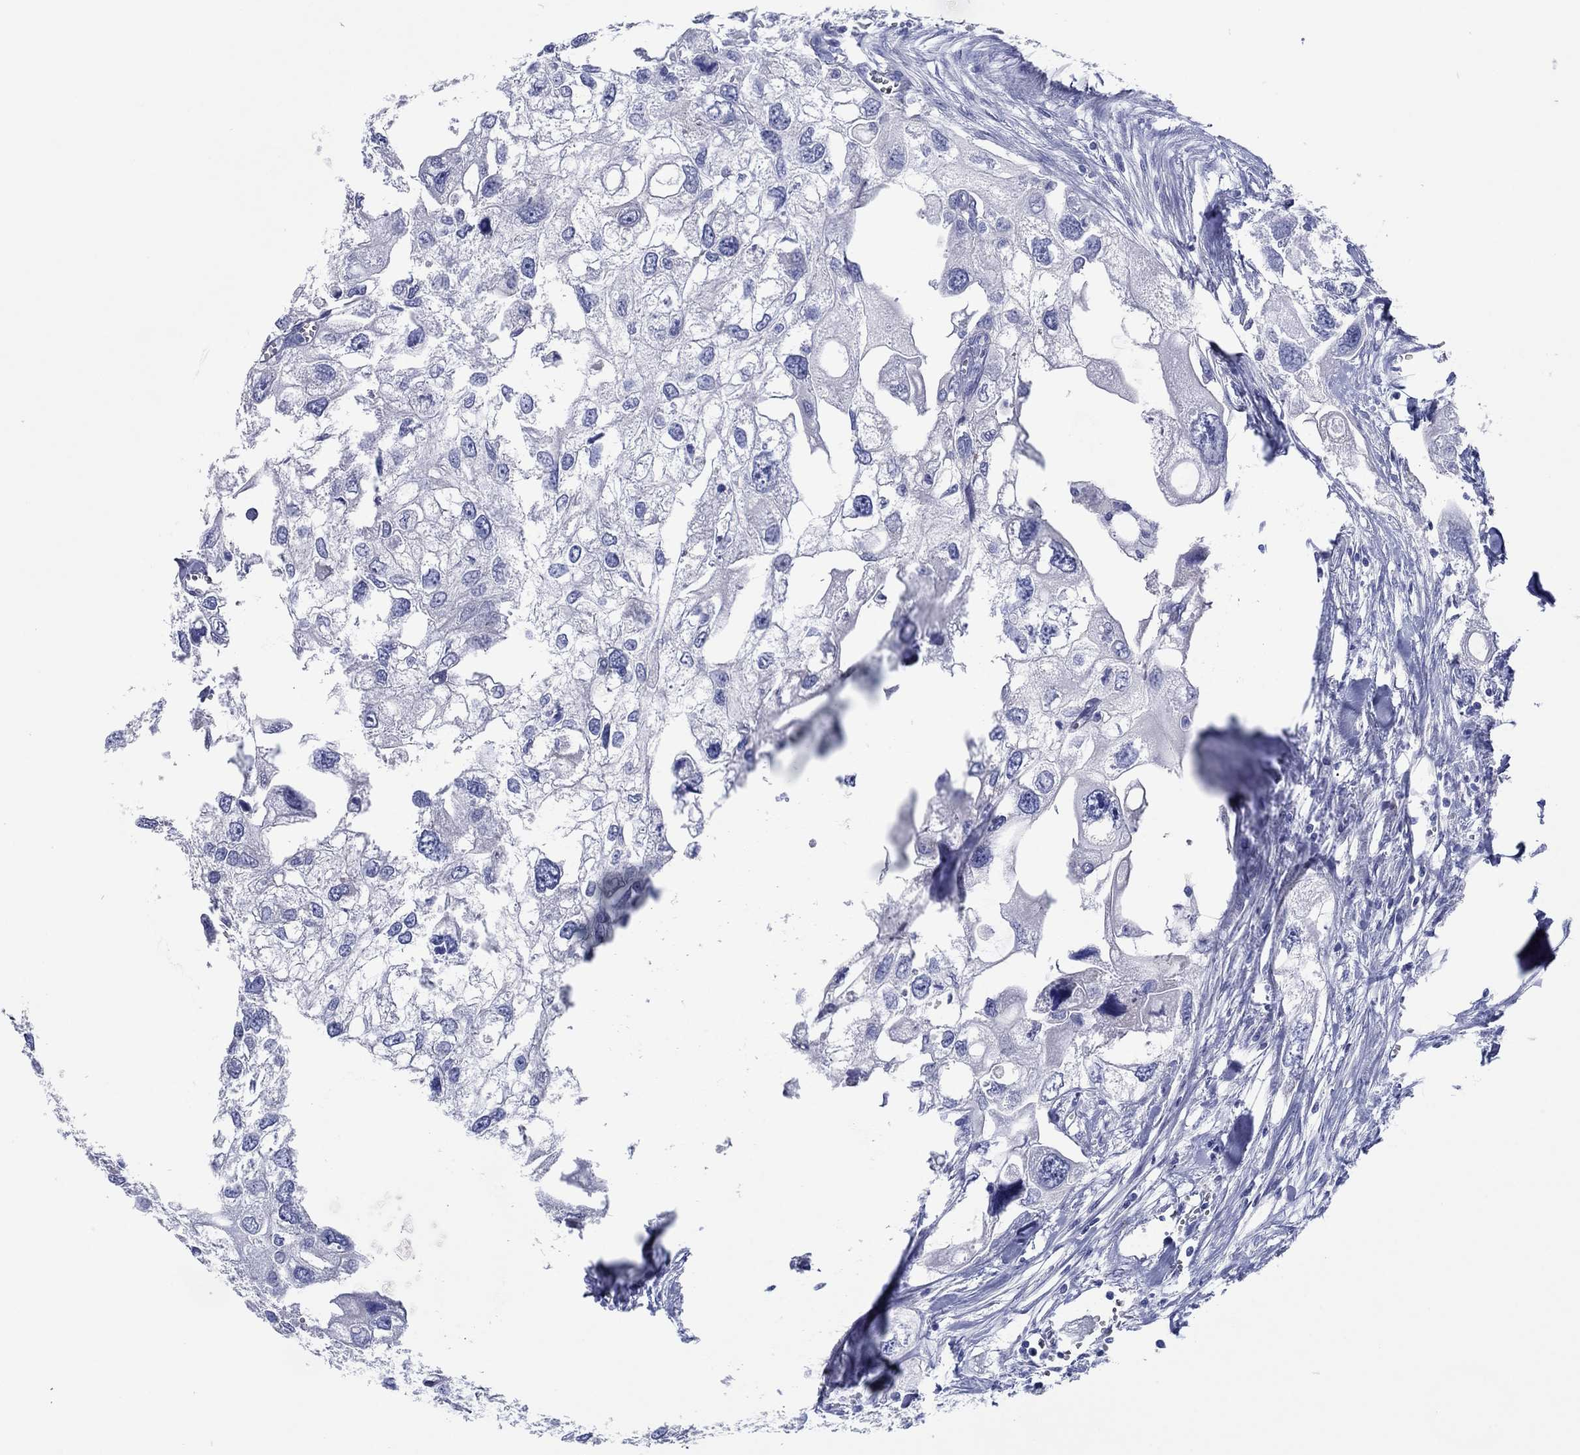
{"staining": {"intensity": "negative", "quantity": "none", "location": "none"}, "tissue": "urothelial cancer", "cell_type": "Tumor cells", "image_type": "cancer", "snomed": [{"axis": "morphology", "description": "Urothelial carcinoma, High grade"}, {"axis": "topography", "description": "Urinary bladder"}], "caption": "The image shows no staining of tumor cells in urothelial carcinoma (high-grade).", "gene": "HCRT", "patient": {"sex": "male", "age": 59}}